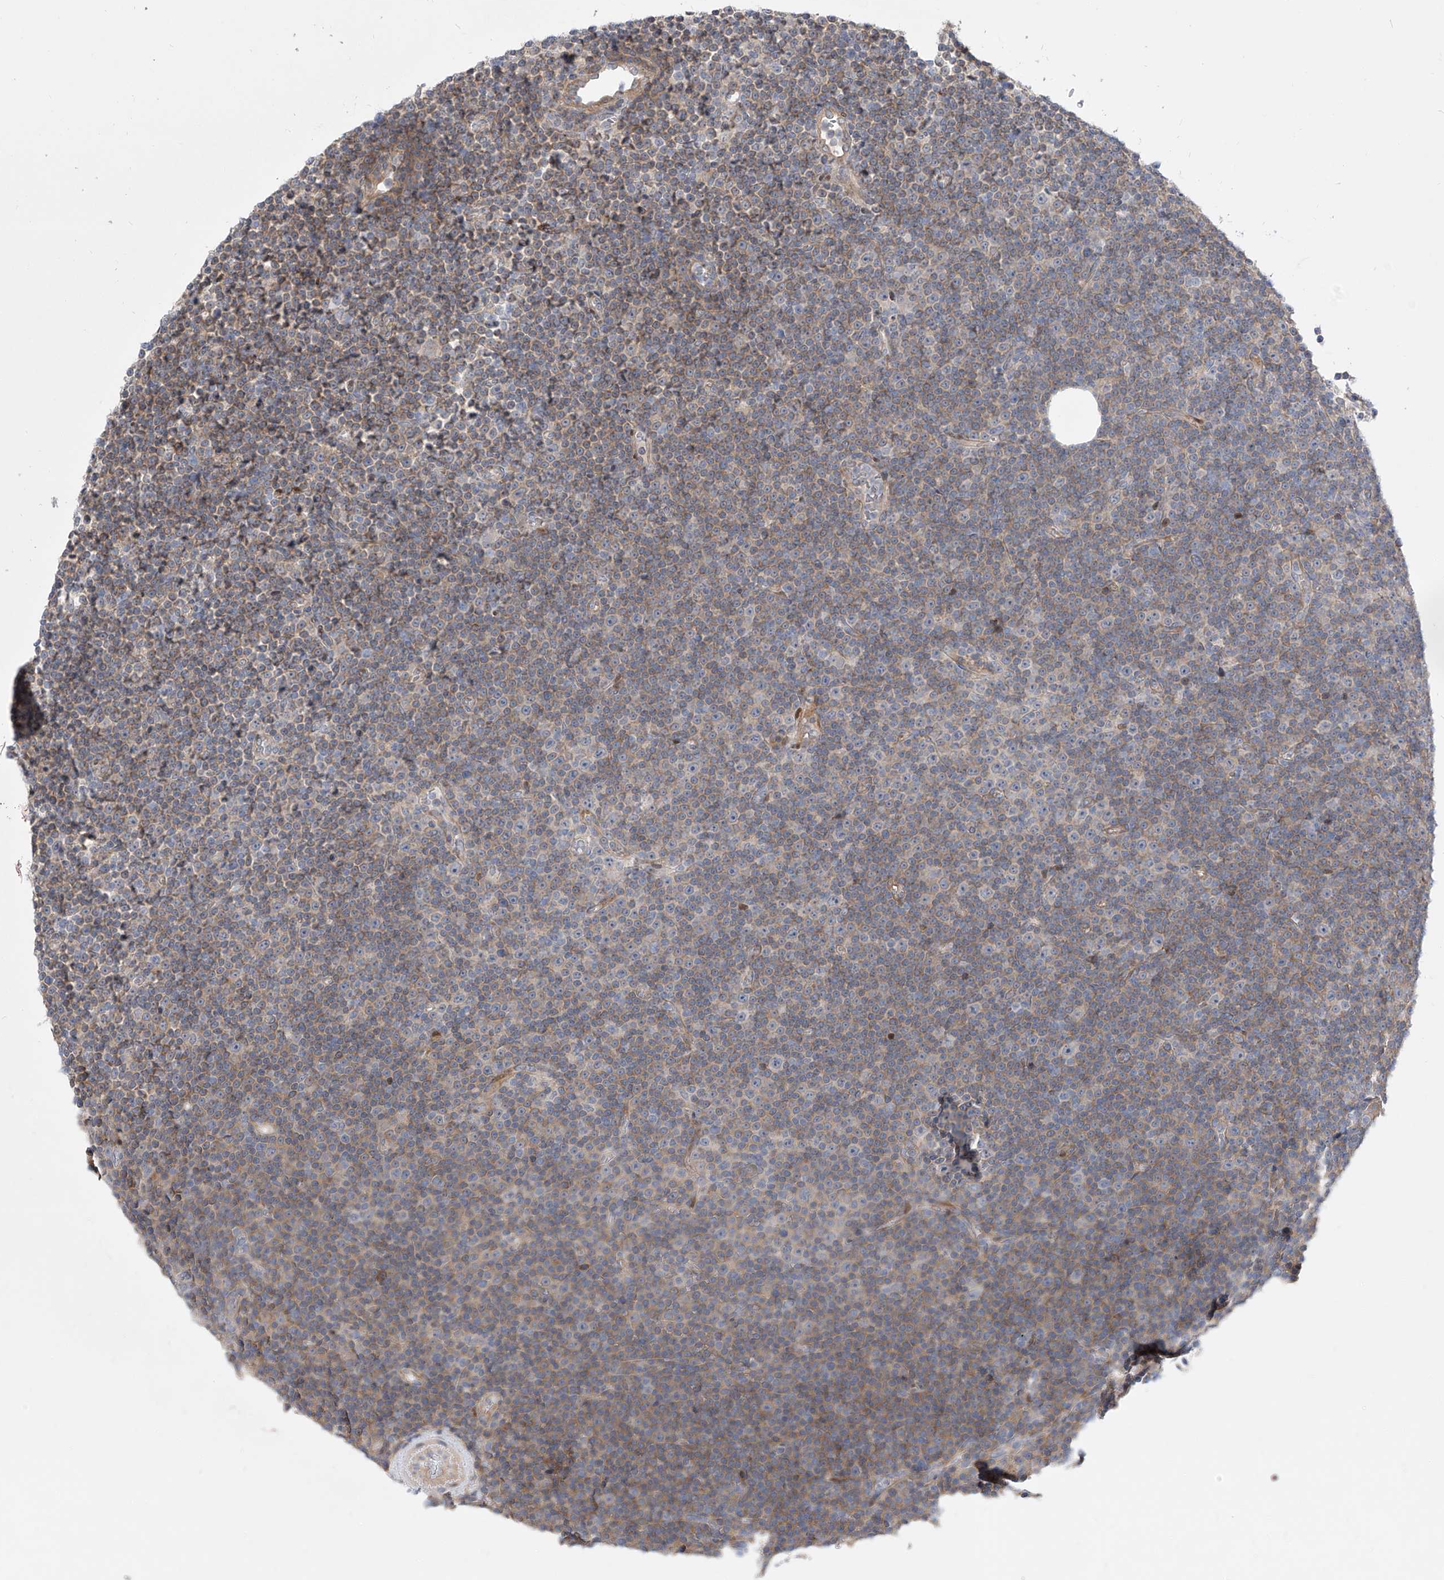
{"staining": {"intensity": "weak", "quantity": "25%-75%", "location": "cytoplasmic/membranous"}, "tissue": "lymphoma", "cell_type": "Tumor cells", "image_type": "cancer", "snomed": [{"axis": "morphology", "description": "Malignant lymphoma, non-Hodgkin's type, Low grade"}, {"axis": "topography", "description": "Lymph node"}], "caption": "Lymphoma stained with a brown dye displays weak cytoplasmic/membranous positive staining in approximately 25%-75% of tumor cells.", "gene": "LRRC1", "patient": {"sex": "female", "age": 67}}